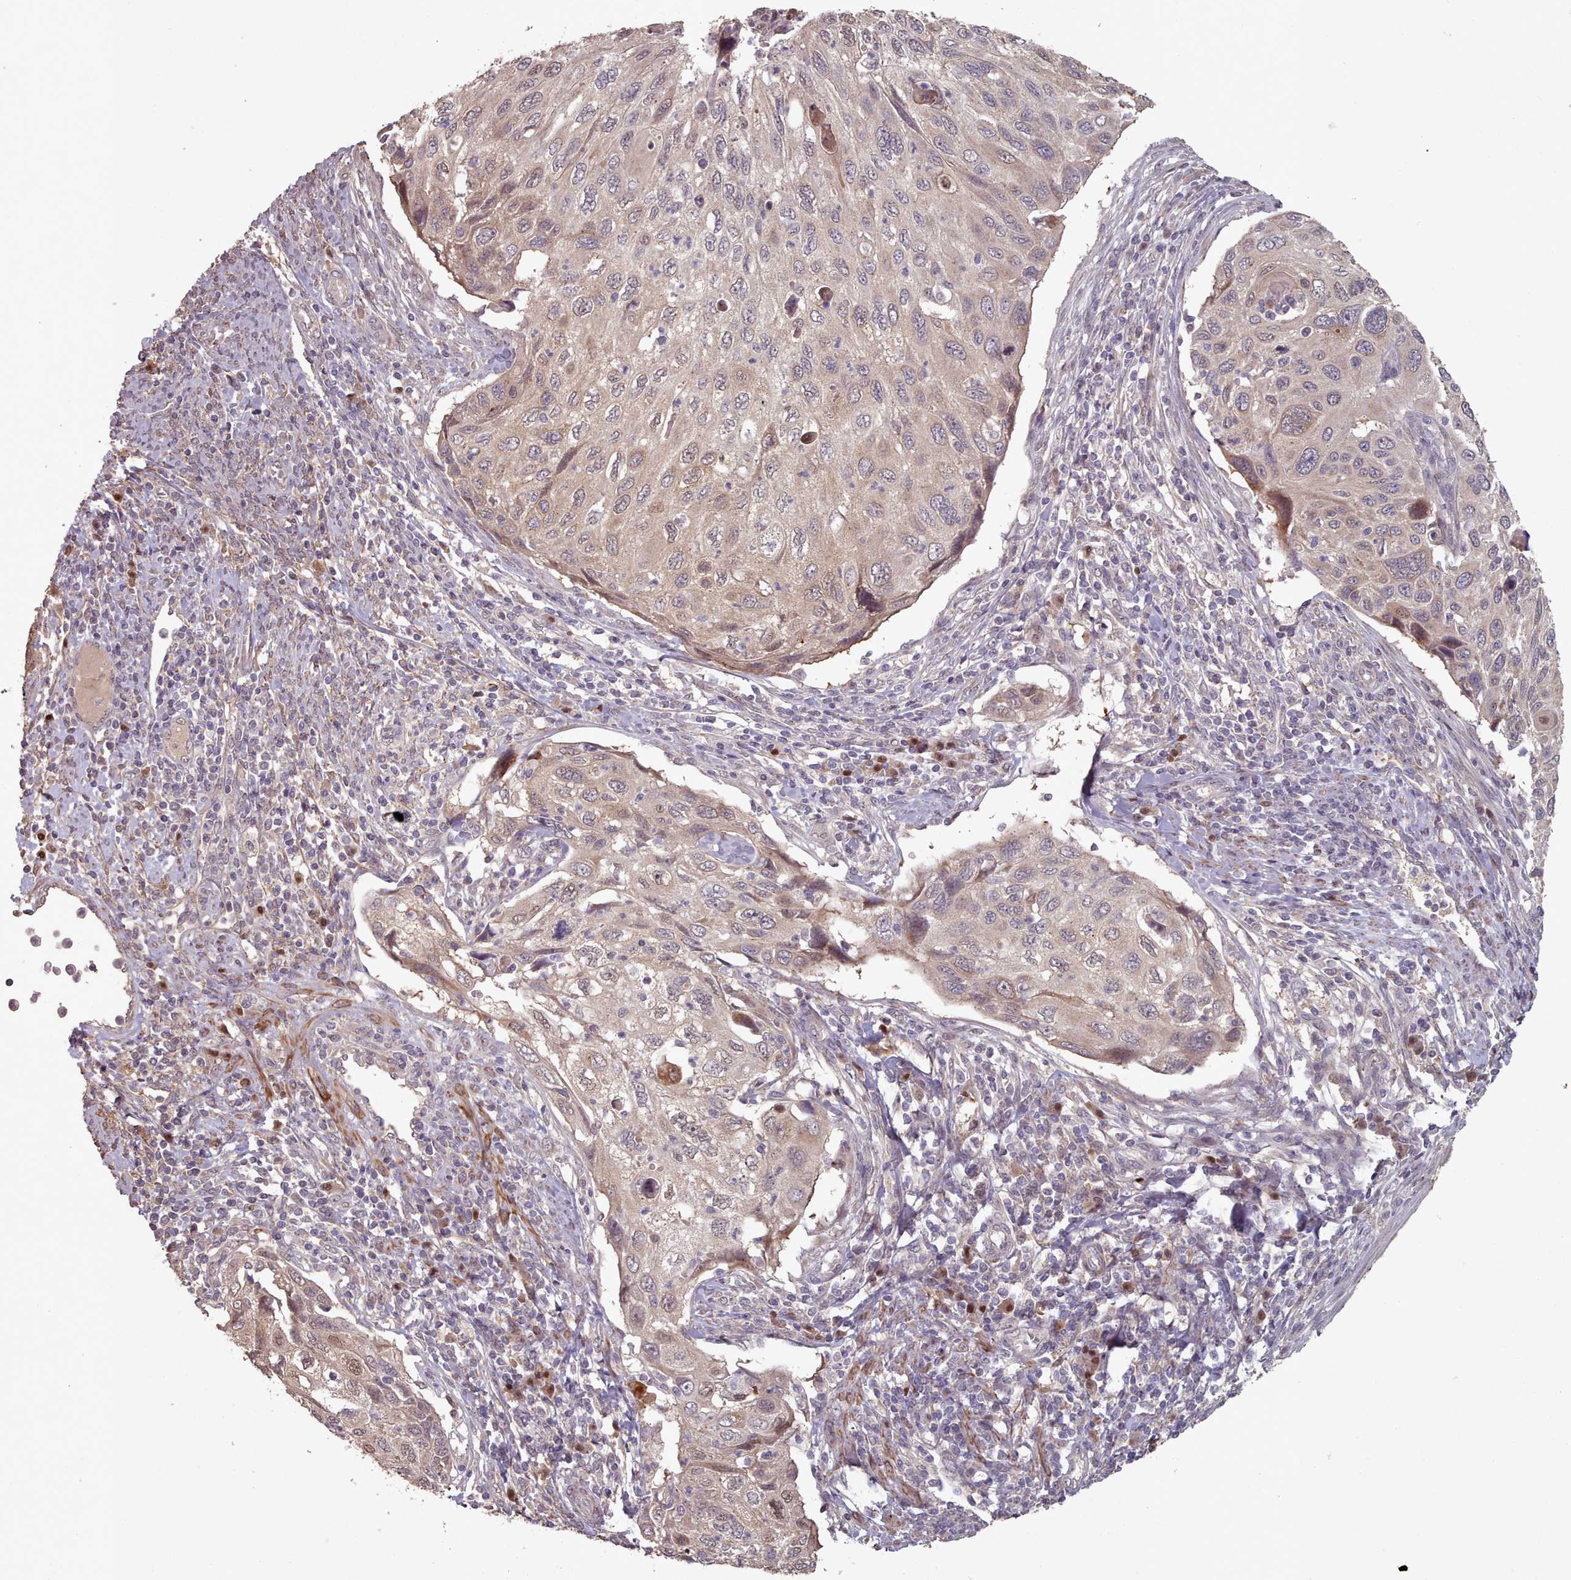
{"staining": {"intensity": "moderate", "quantity": "<25%", "location": "cytoplasmic/membranous,nuclear"}, "tissue": "cervical cancer", "cell_type": "Tumor cells", "image_type": "cancer", "snomed": [{"axis": "morphology", "description": "Squamous cell carcinoma, NOS"}, {"axis": "topography", "description": "Cervix"}], "caption": "Cervical cancer (squamous cell carcinoma) stained with a protein marker demonstrates moderate staining in tumor cells.", "gene": "ERCC6L", "patient": {"sex": "female", "age": 70}}